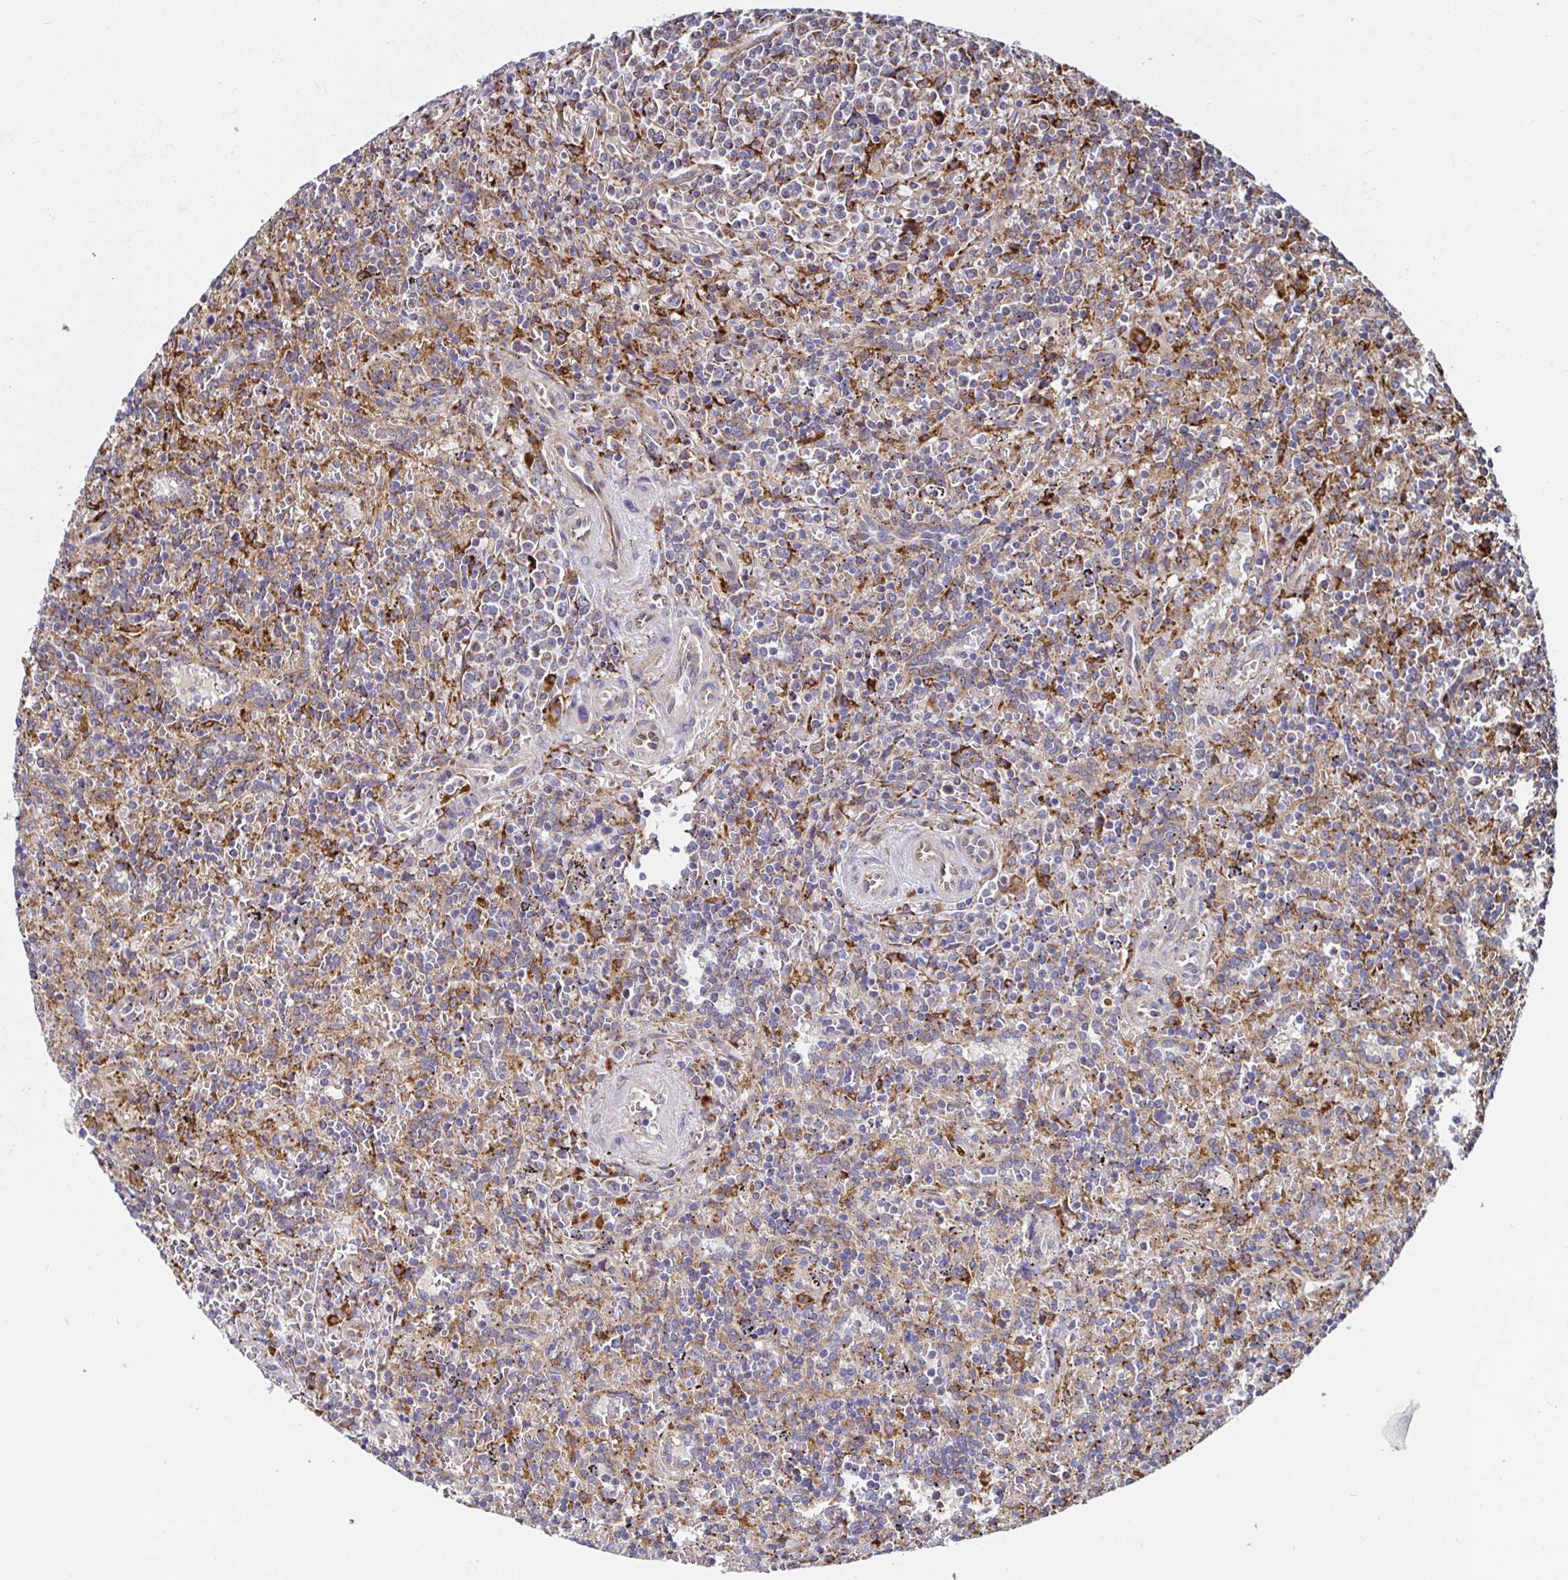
{"staining": {"intensity": "moderate", "quantity": "25%-75%", "location": "cytoplasmic/membranous"}, "tissue": "lymphoma", "cell_type": "Tumor cells", "image_type": "cancer", "snomed": [{"axis": "morphology", "description": "Malignant lymphoma, non-Hodgkin's type, Low grade"}, {"axis": "topography", "description": "Spleen"}], "caption": "IHC (DAB) staining of human lymphoma exhibits moderate cytoplasmic/membranous protein positivity in about 25%-75% of tumor cells. The staining was performed using DAB to visualize the protein expression in brown, while the nuclei were stained in blue with hematoxylin (Magnification: 20x).", "gene": "SMYD3", "patient": {"sex": "male", "age": 67}}